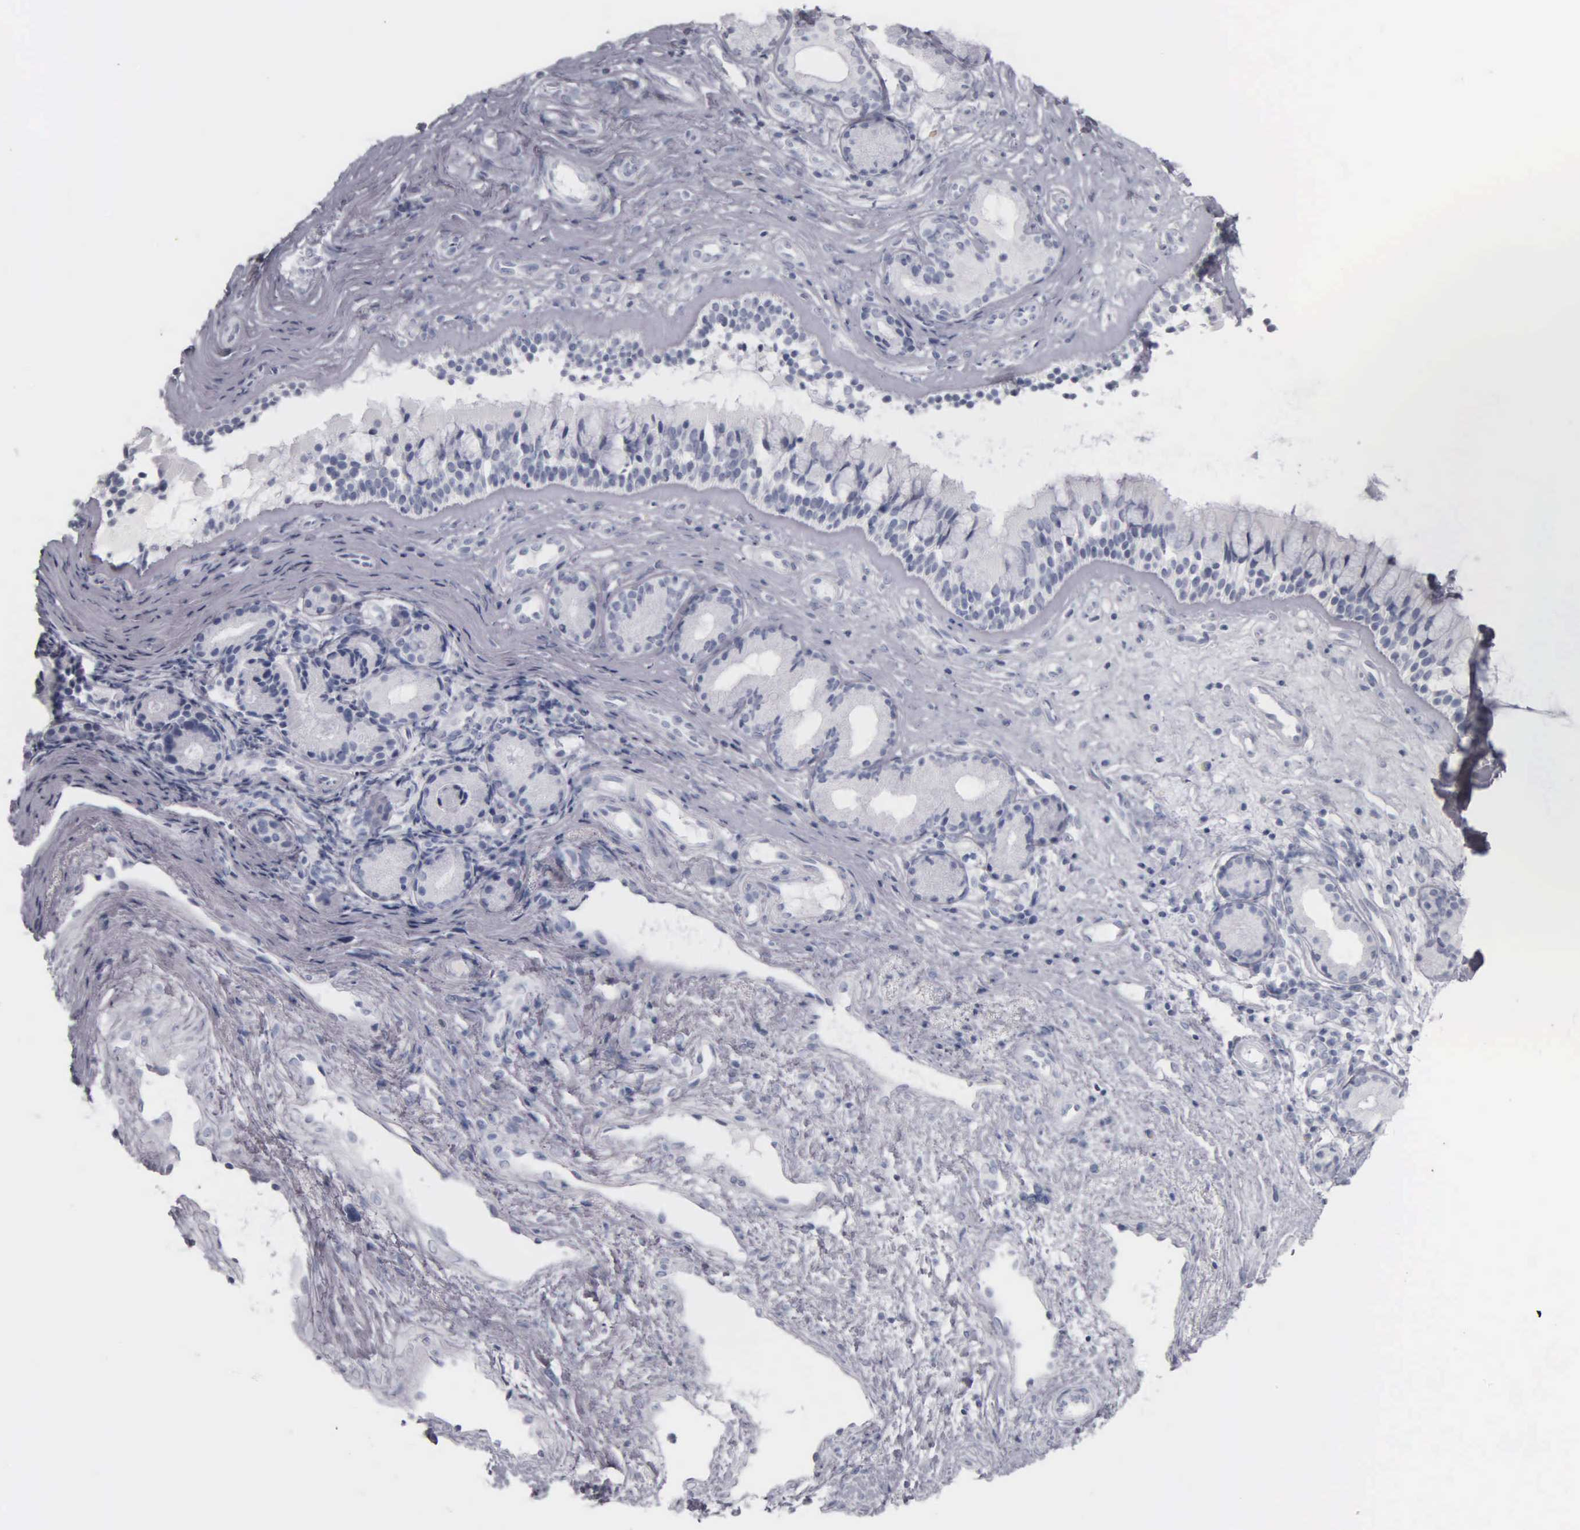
{"staining": {"intensity": "negative", "quantity": "none", "location": "none"}, "tissue": "nasopharynx", "cell_type": "Respiratory epithelial cells", "image_type": "normal", "snomed": [{"axis": "morphology", "description": "Normal tissue, NOS"}, {"axis": "topography", "description": "Nasopharynx"}], "caption": "Respiratory epithelial cells are negative for protein expression in benign human nasopharynx. (DAB (3,3'-diaminobenzidine) immunohistochemistry (IHC) visualized using brightfield microscopy, high magnification).", "gene": "KRT20", "patient": {"sex": "female", "age": 78}}